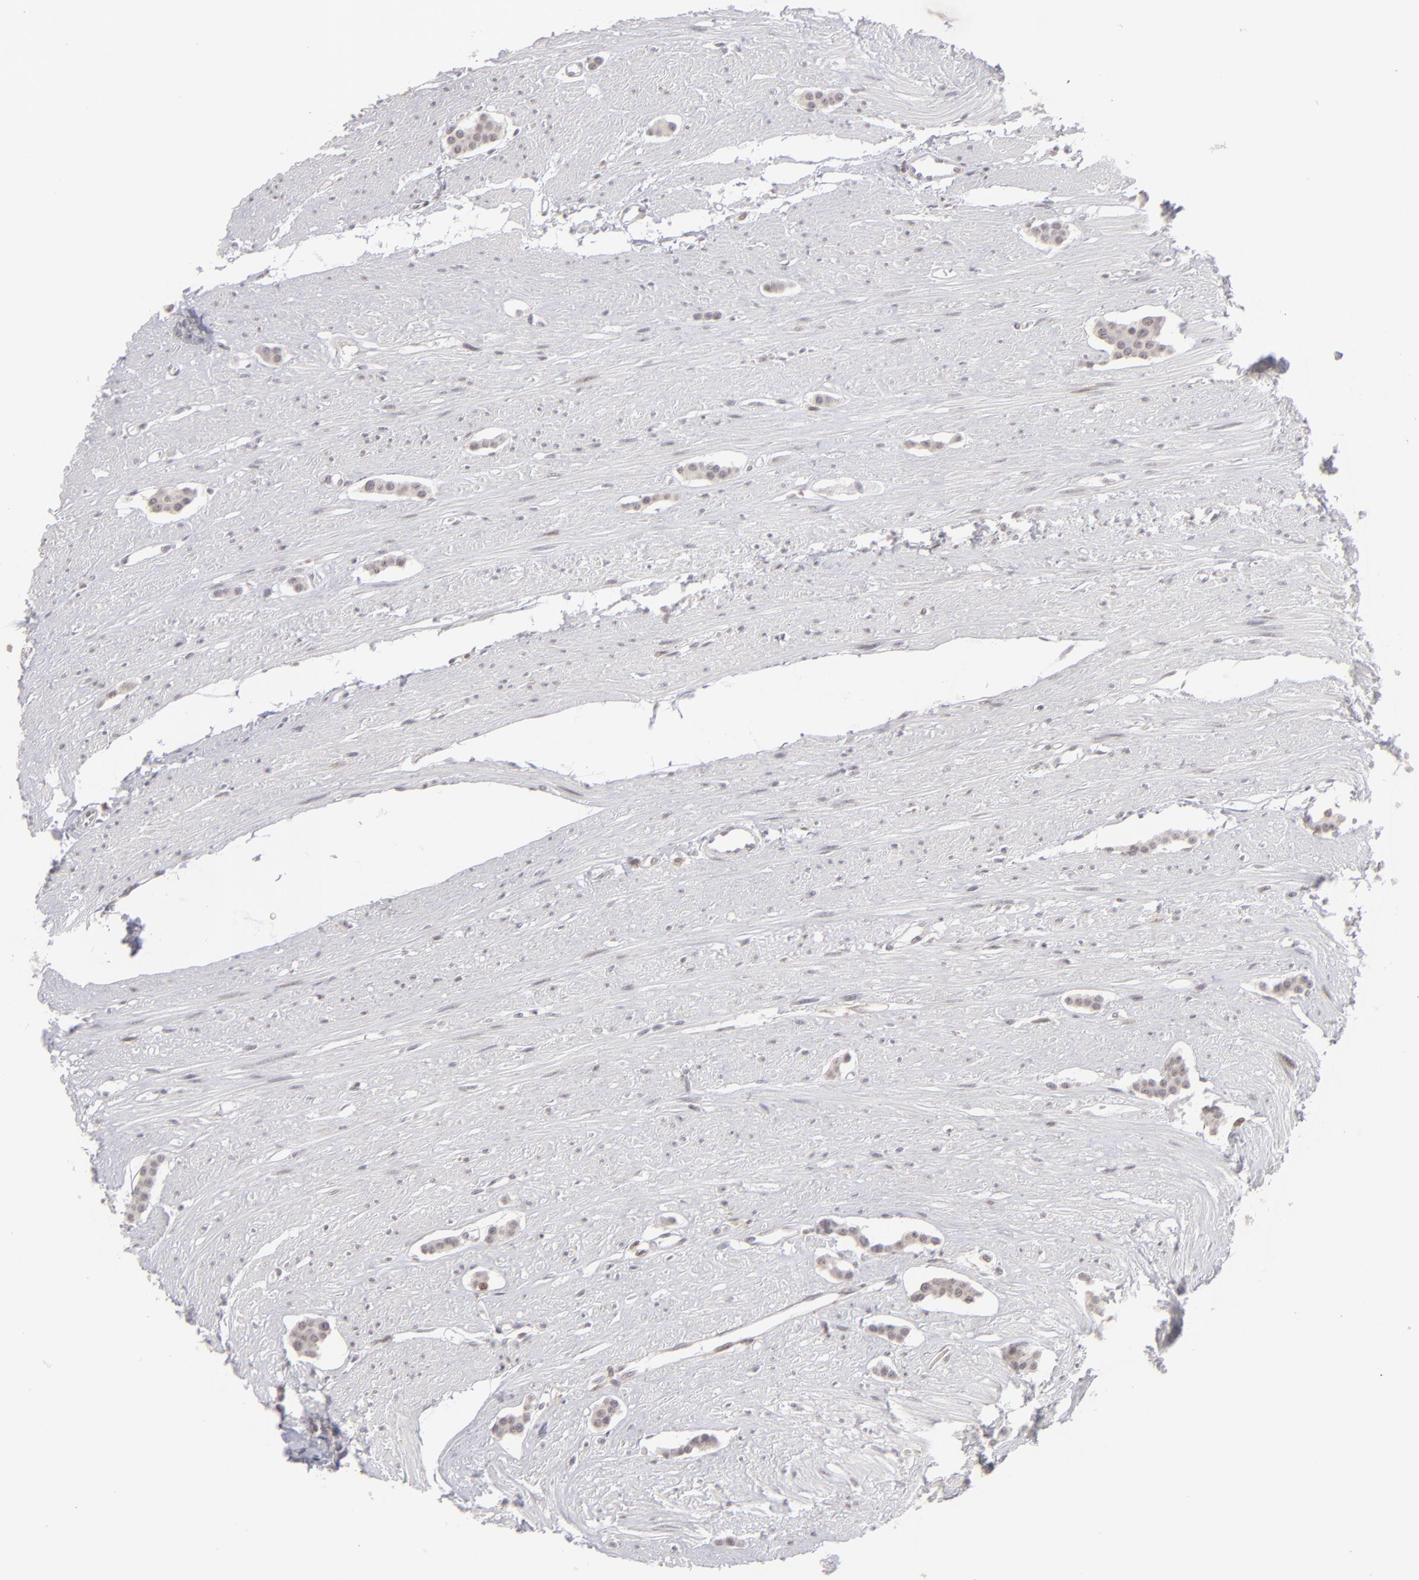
{"staining": {"intensity": "negative", "quantity": "none", "location": "none"}, "tissue": "carcinoid", "cell_type": "Tumor cells", "image_type": "cancer", "snomed": [{"axis": "morphology", "description": "Carcinoid, malignant, NOS"}, {"axis": "topography", "description": "Small intestine"}], "caption": "Immunohistochemistry of carcinoid displays no staining in tumor cells.", "gene": "CLDN2", "patient": {"sex": "male", "age": 60}}